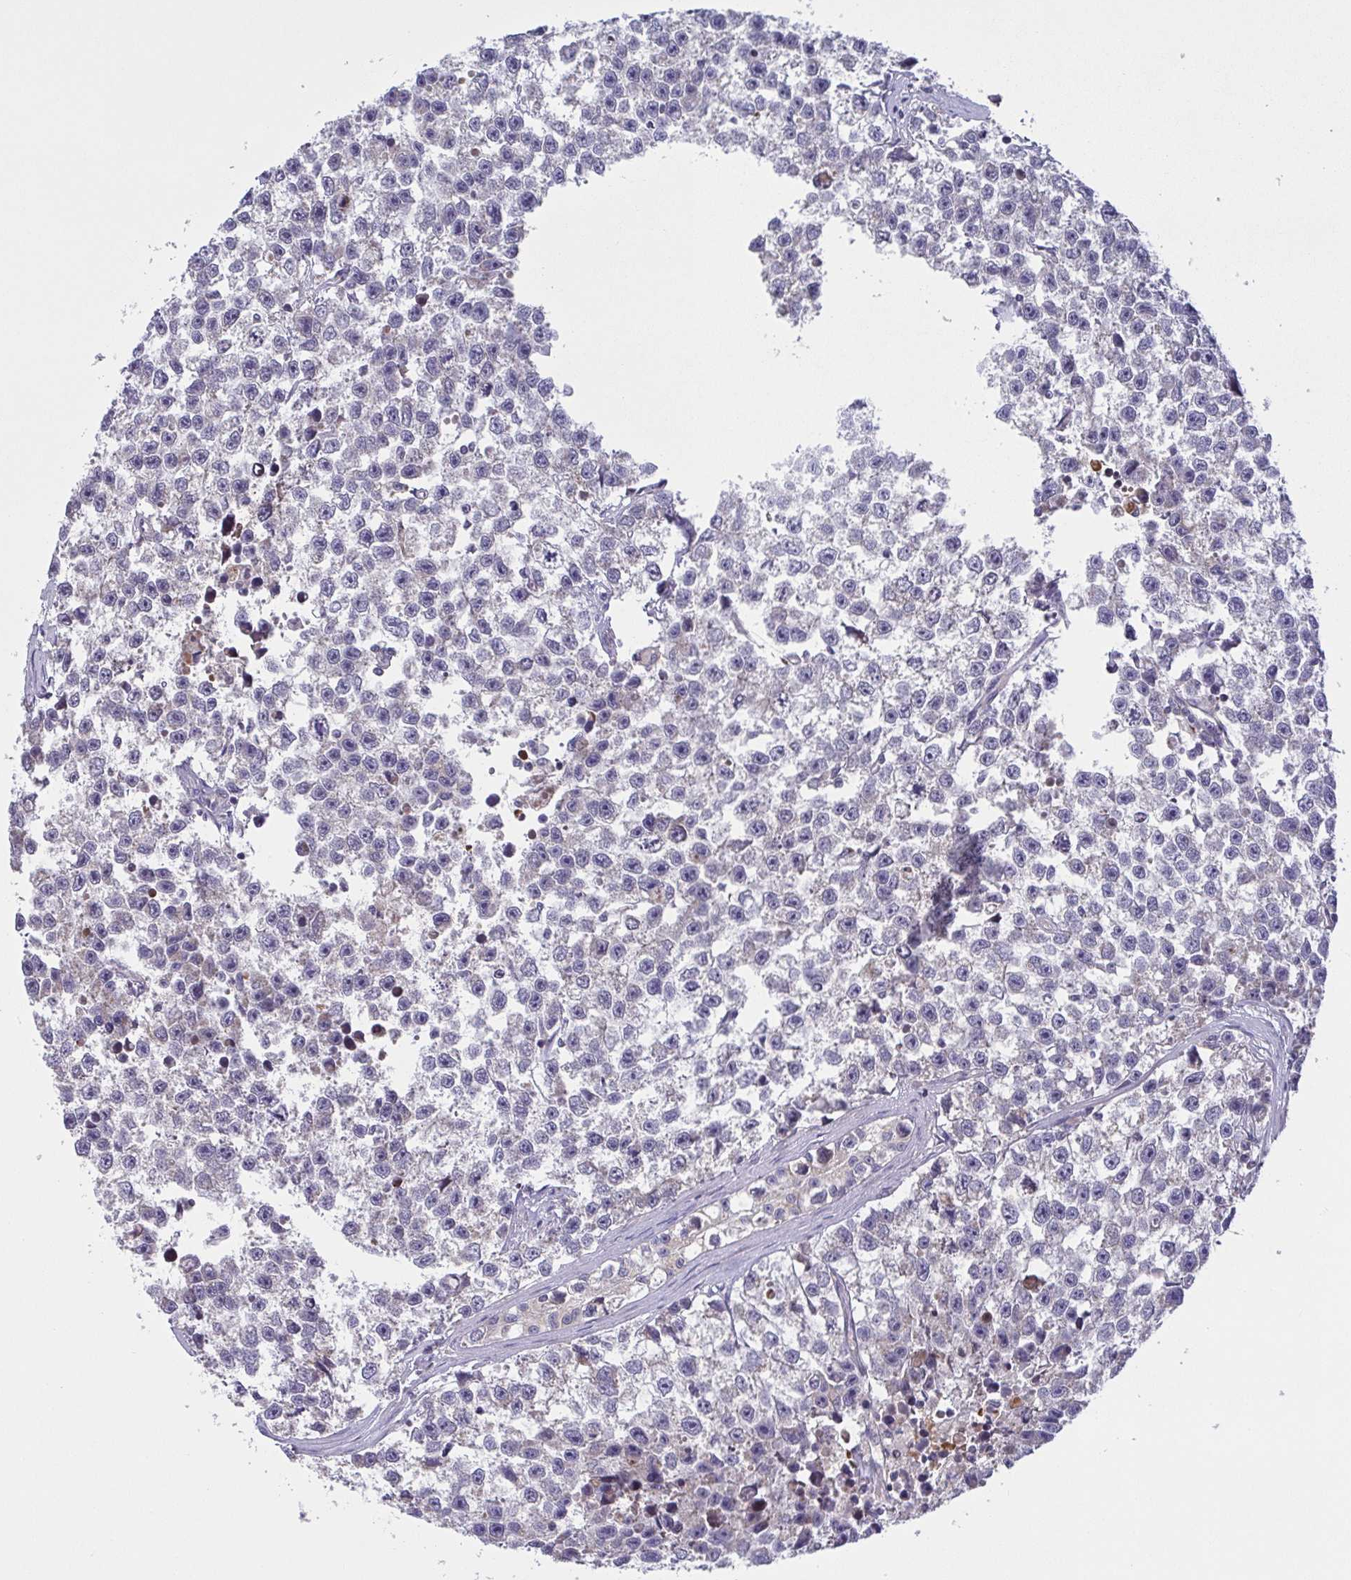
{"staining": {"intensity": "negative", "quantity": "none", "location": "none"}, "tissue": "testis cancer", "cell_type": "Tumor cells", "image_type": "cancer", "snomed": [{"axis": "morphology", "description": "Seminoma, NOS"}, {"axis": "topography", "description": "Testis"}], "caption": "This photomicrograph is of testis cancer (seminoma) stained with immunohistochemistry (IHC) to label a protein in brown with the nuclei are counter-stained blue. There is no expression in tumor cells.", "gene": "OSBPL7", "patient": {"sex": "male", "age": 26}}